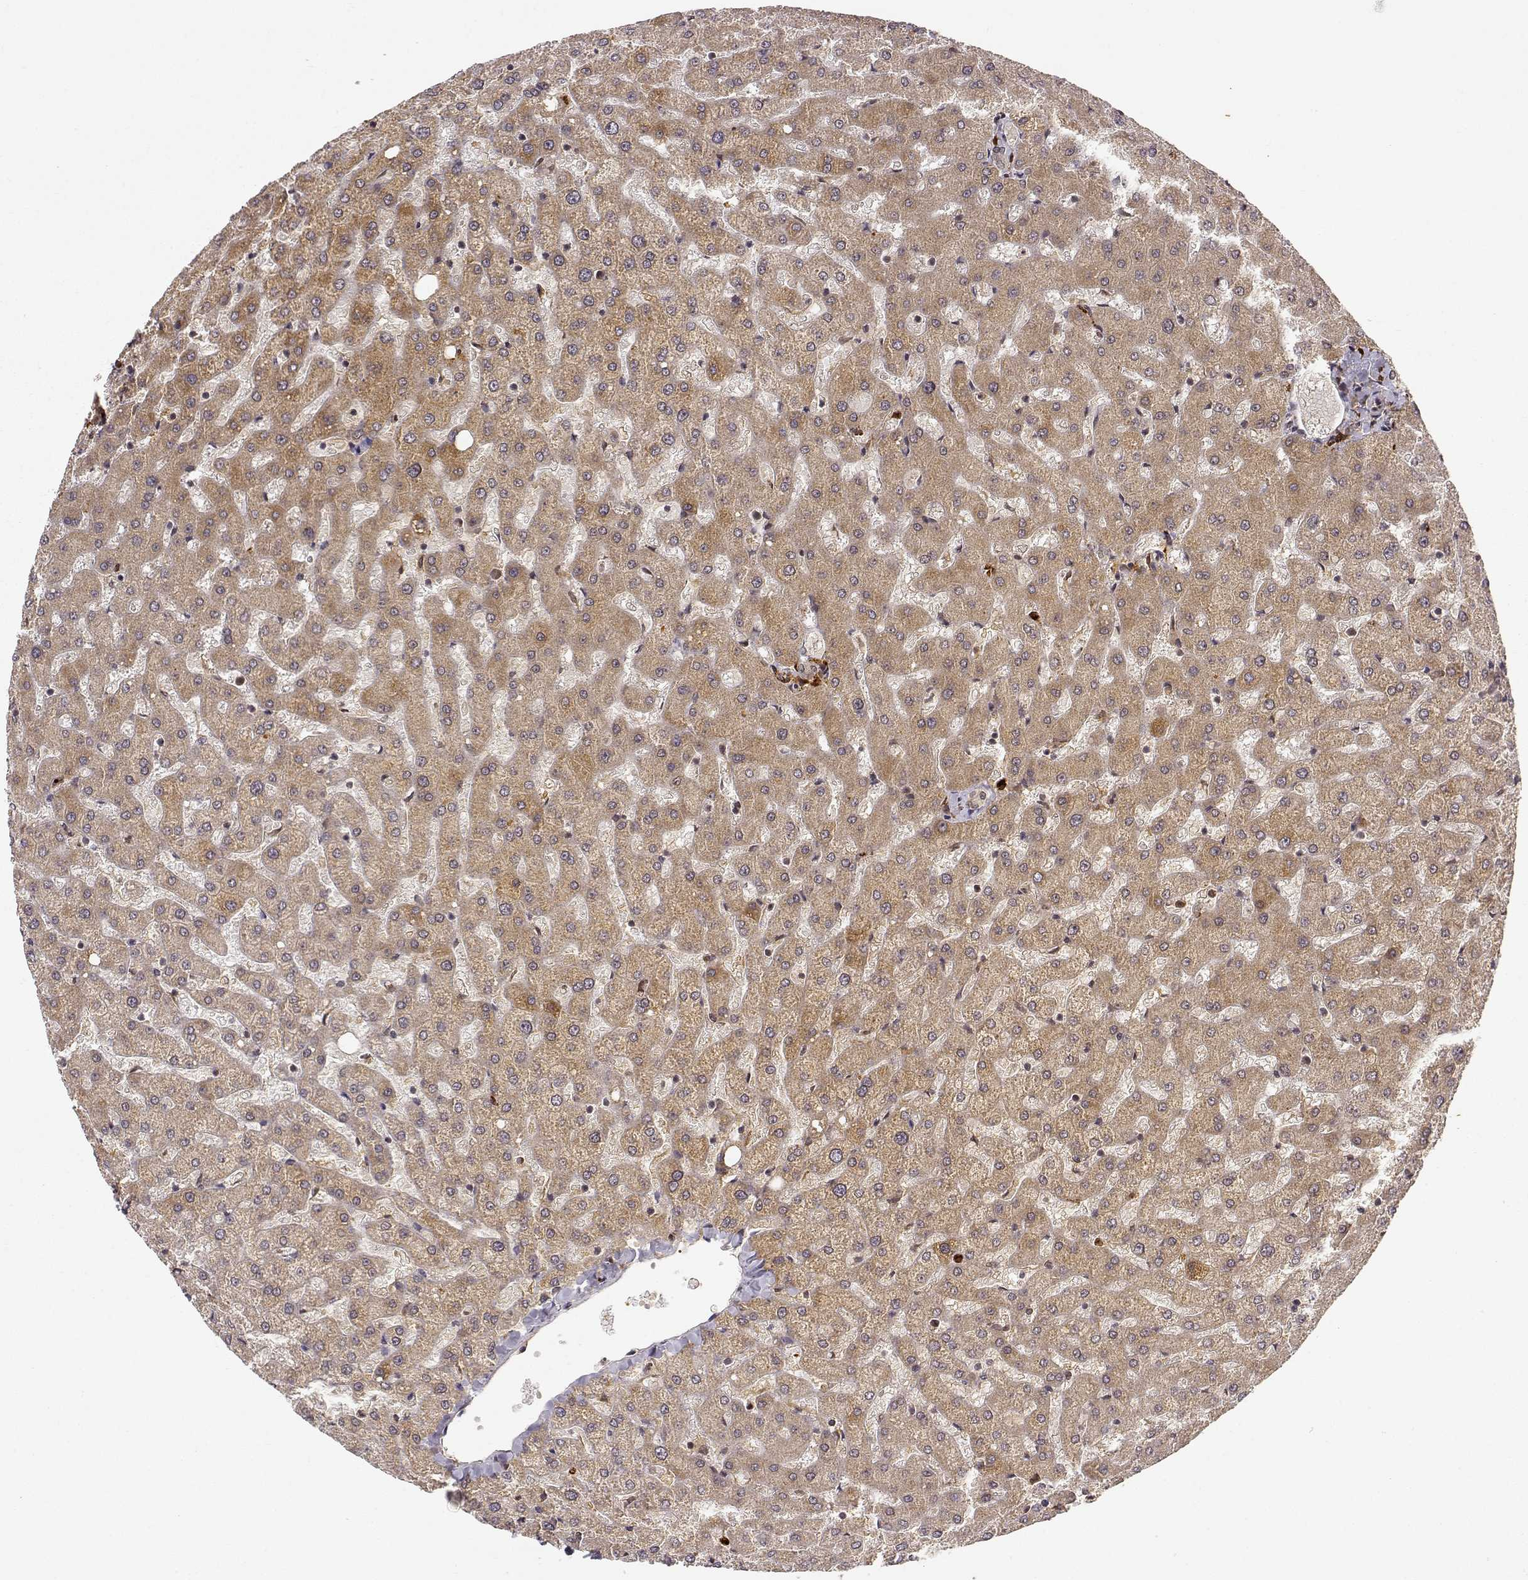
{"staining": {"intensity": "negative", "quantity": "none", "location": "none"}, "tissue": "liver", "cell_type": "Cholangiocytes", "image_type": "normal", "snomed": [{"axis": "morphology", "description": "Normal tissue, NOS"}, {"axis": "topography", "description": "Liver"}], "caption": "A high-resolution photomicrograph shows immunohistochemistry (IHC) staining of normal liver, which demonstrates no significant staining in cholangiocytes.", "gene": "MAEA", "patient": {"sex": "female", "age": 50}}